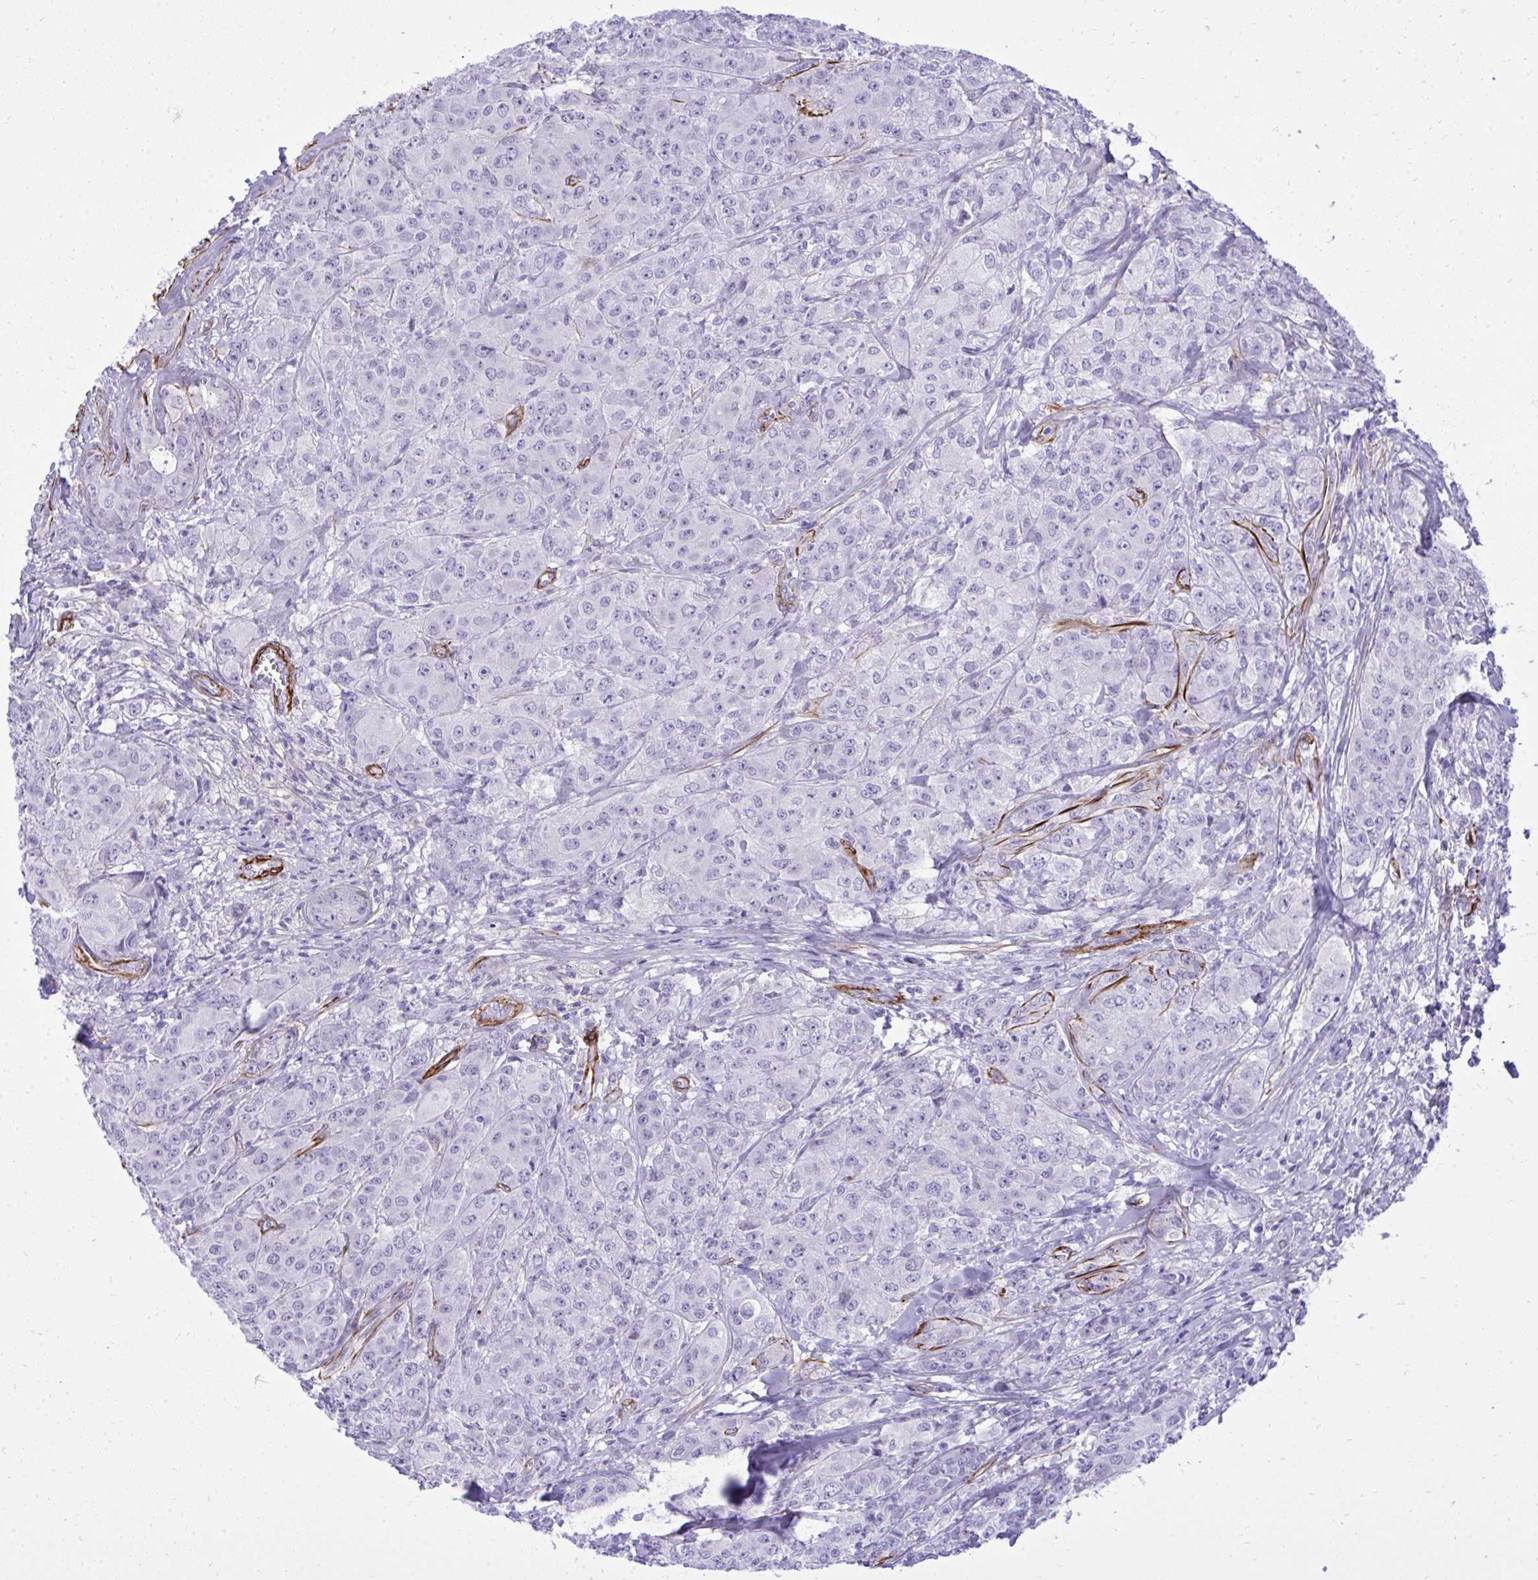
{"staining": {"intensity": "negative", "quantity": "none", "location": "none"}, "tissue": "breast cancer", "cell_type": "Tumor cells", "image_type": "cancer", "snomed": [{"axis": "morphology", "description": "Normal tissue, NOS"}, {"axis": "morphology", "description": "Duct carcinoma"}, {"axis": "topography", "description": "Breast"}], "caption": "Tumor cells show no significant protein expression in breast cancer. (Brightfield microscopy of DAB IHC at high magnification).", "gene": "PITPNM3", "patient": {"sex": "female", "age": 43}}